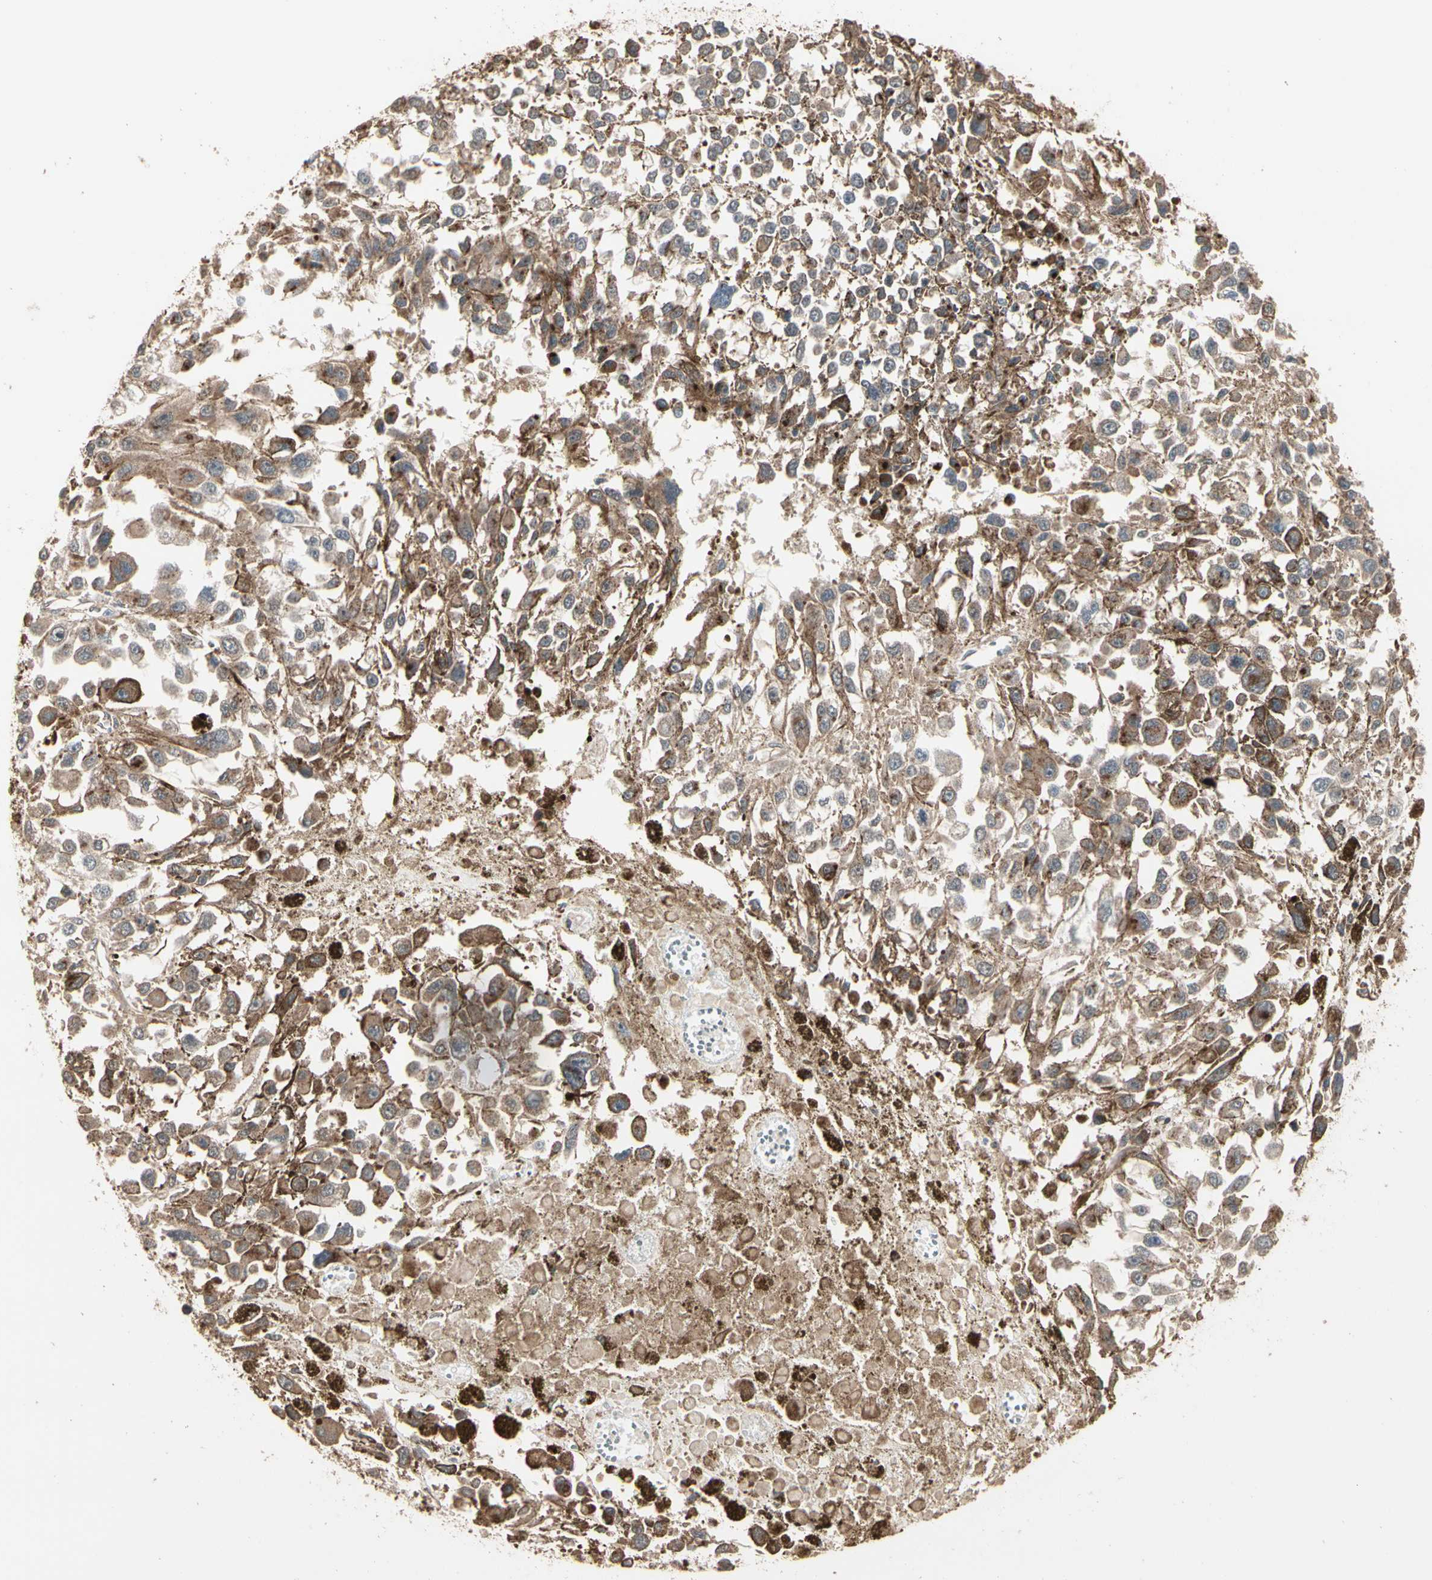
{"staining": {"intensity": "moderate", "quantity": "25%-75%", "location": "cytoplasmic/membranous"}, "tissue": "melanoma", "cell_type": "Tumor cells", "image_type": "cancer", "snomed": [{"axis": "morphology", "description": "Malignant melanoma, Metastatic site"}, {"axis": "topography", "description": "Lymph node"}], "caption": "A brown stain labels moderate cytoplasmic/membranous expression of a protein in malignant melanoma (metastatic site) tumor cells.", "gene": "GALNT3", "patient": {"sex": "male", "age": 59}}